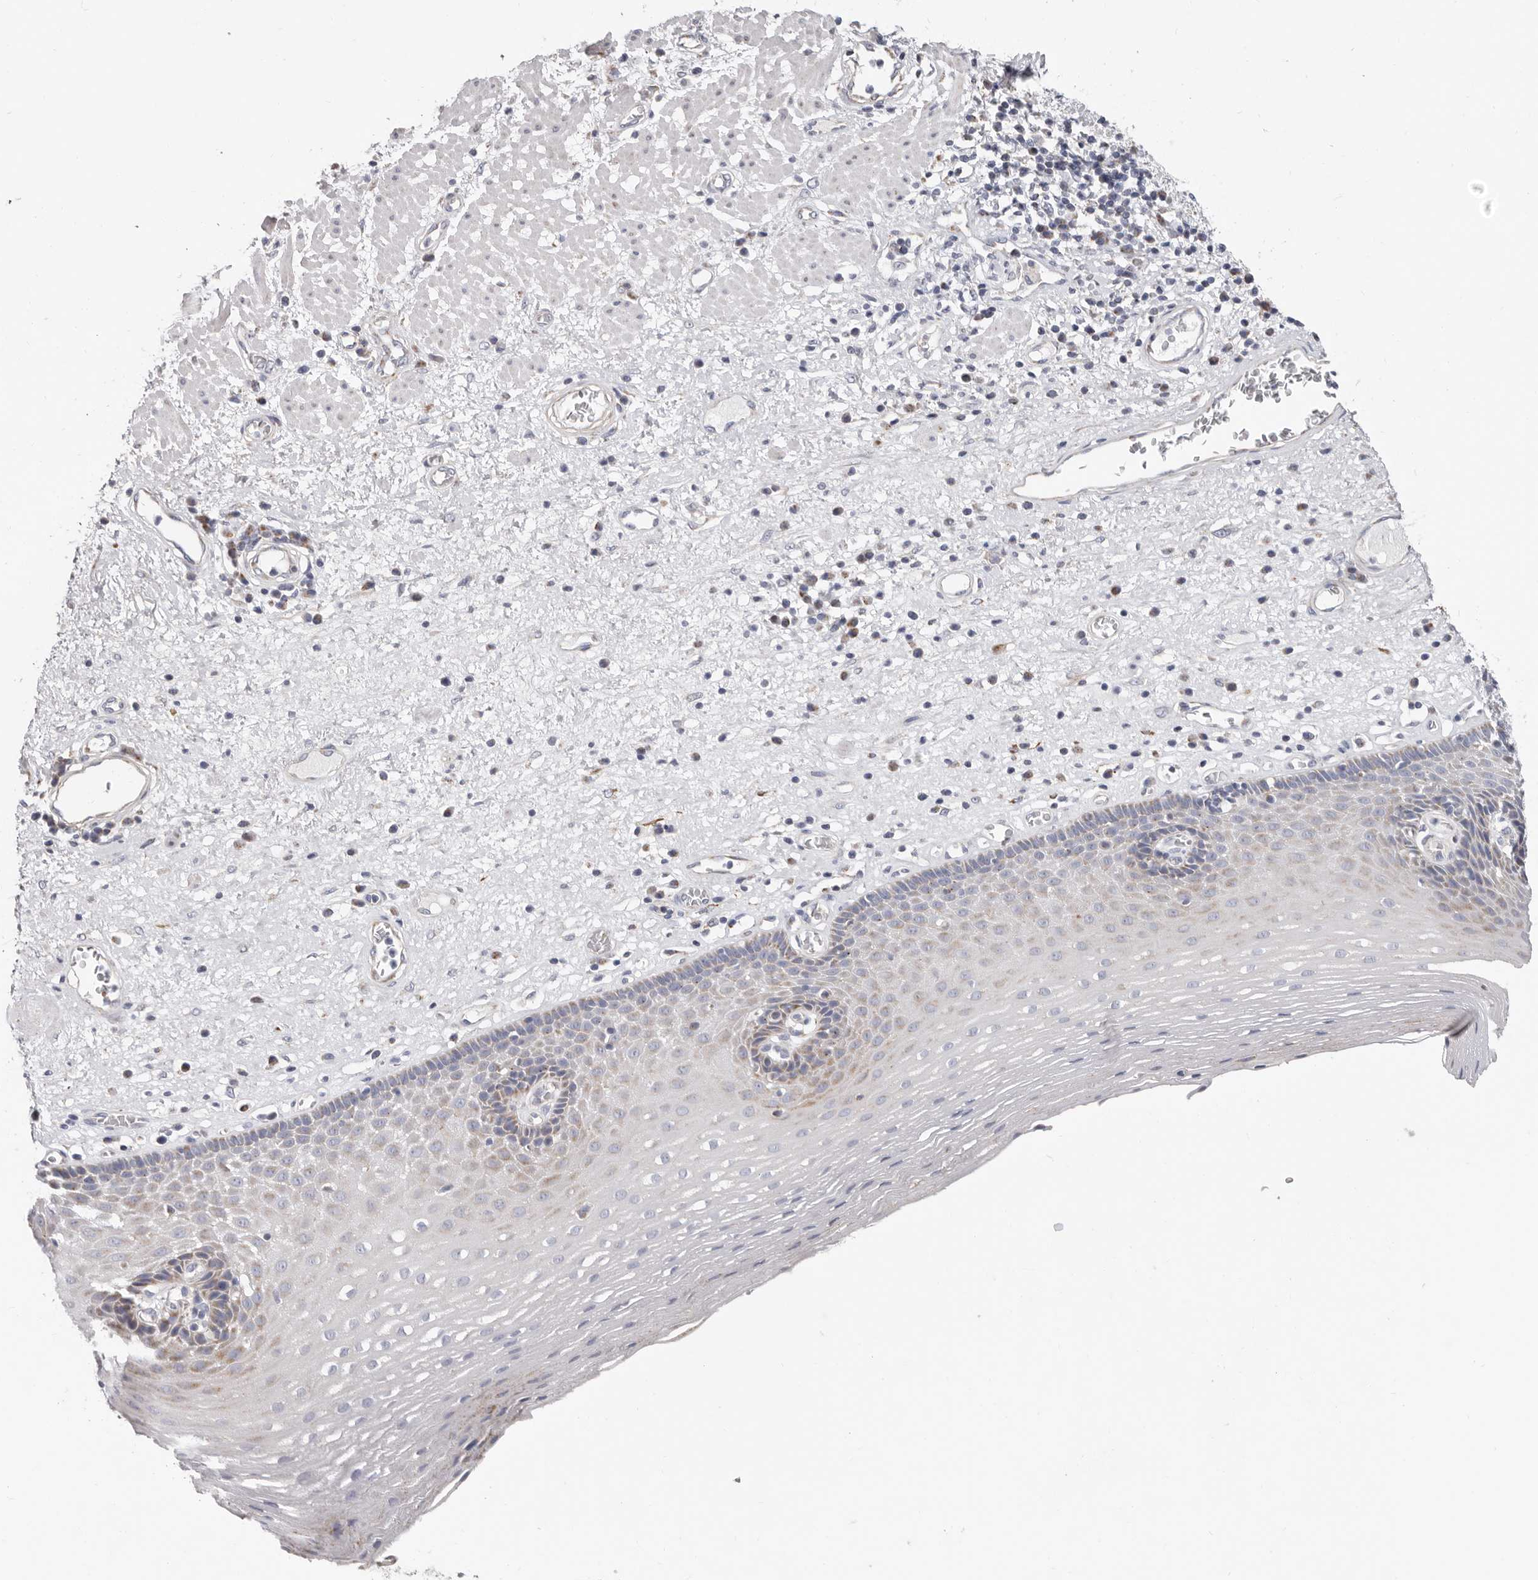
{"staining": {"intensity": "weak", "quantity": "<25%", "location": "cytoplasmic/membranous,nuclear"}, "tissue": "esophagus", "cell_type": "Squamous epithelial cells", "image_type": "normal", "snomed": [{"axis": "morphology", "description": "Normal tissue, NOS"}, {"axis": "morphology", "description": "Adenocarcinoma, NOS"}, {"axis": "topography", "description": "Esophagus"}], "caption": "Esophagus was stained to show a protein in brown. There is no significant positivity in squamous epithelial cells. The staining is performed using DAB brown chromogen with nuclei counter-stained in using hematoxylin.", "gene": "RSPO2", "patient": {"sex": "male", "age": 62}}